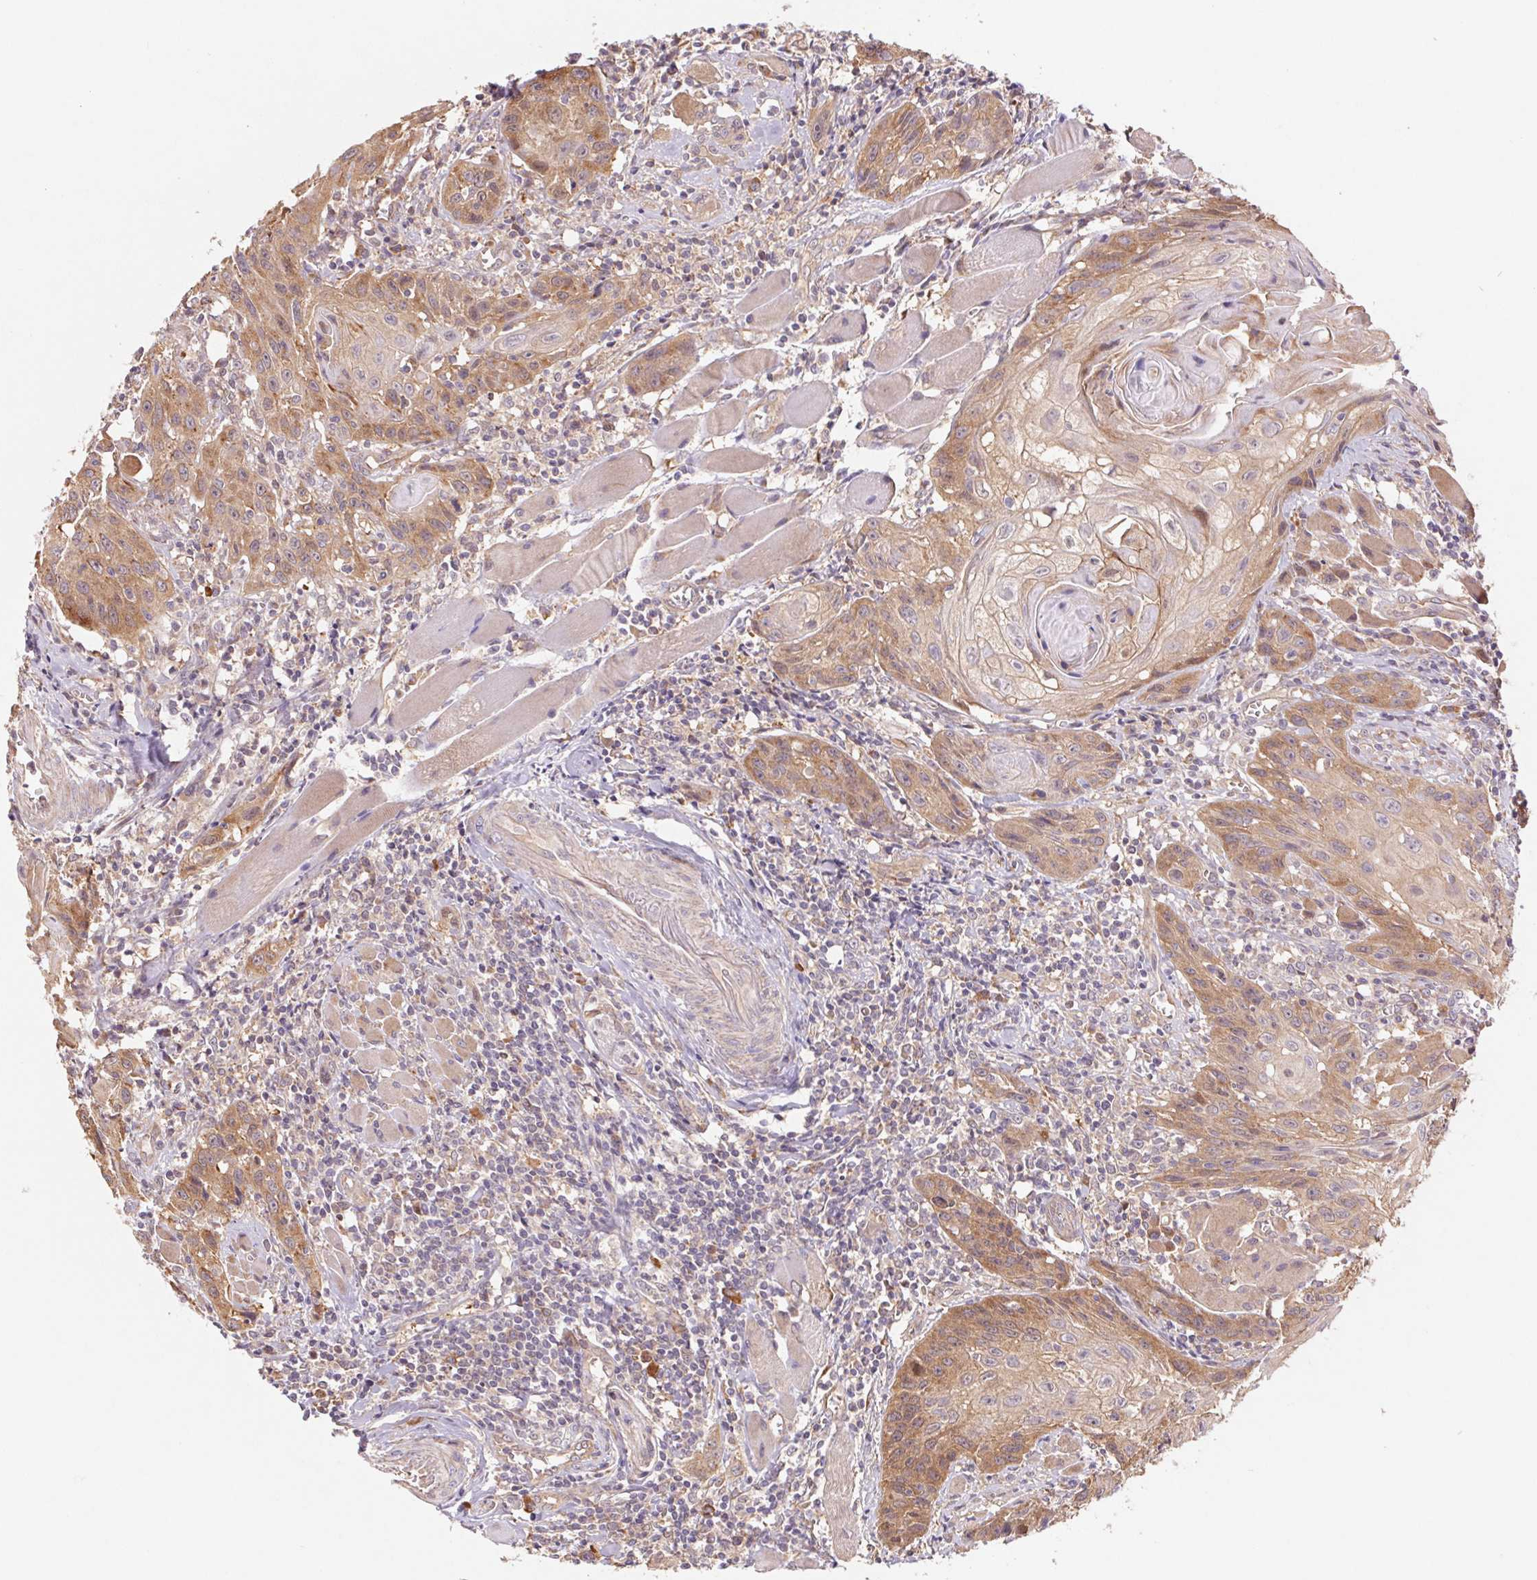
{"staining": {"intensity": "moderate", "quantity": "25%-75%", "location": "cytoplasmic/membranous"}, "tissue": "head and neck cancer", "cell_type": "Tumor cells", "image_type": "cancer", "snomed": [{"axis": "morphology", "description": "Squamous cell carcinoma, NOS"}, {"axis": "topography", "description": "Oral tissue"}, {"axis": "topography", "description": "Head-Neck"}], "caption": "The image demonstrates a brown stain indicating the presence of a protein in the cytoplasmic/membranous of tumor cells in head and neck cancer (squamous cell carcinoma).", "gene": "RRM1", "patient": {"sex": "male", "age": 58}}